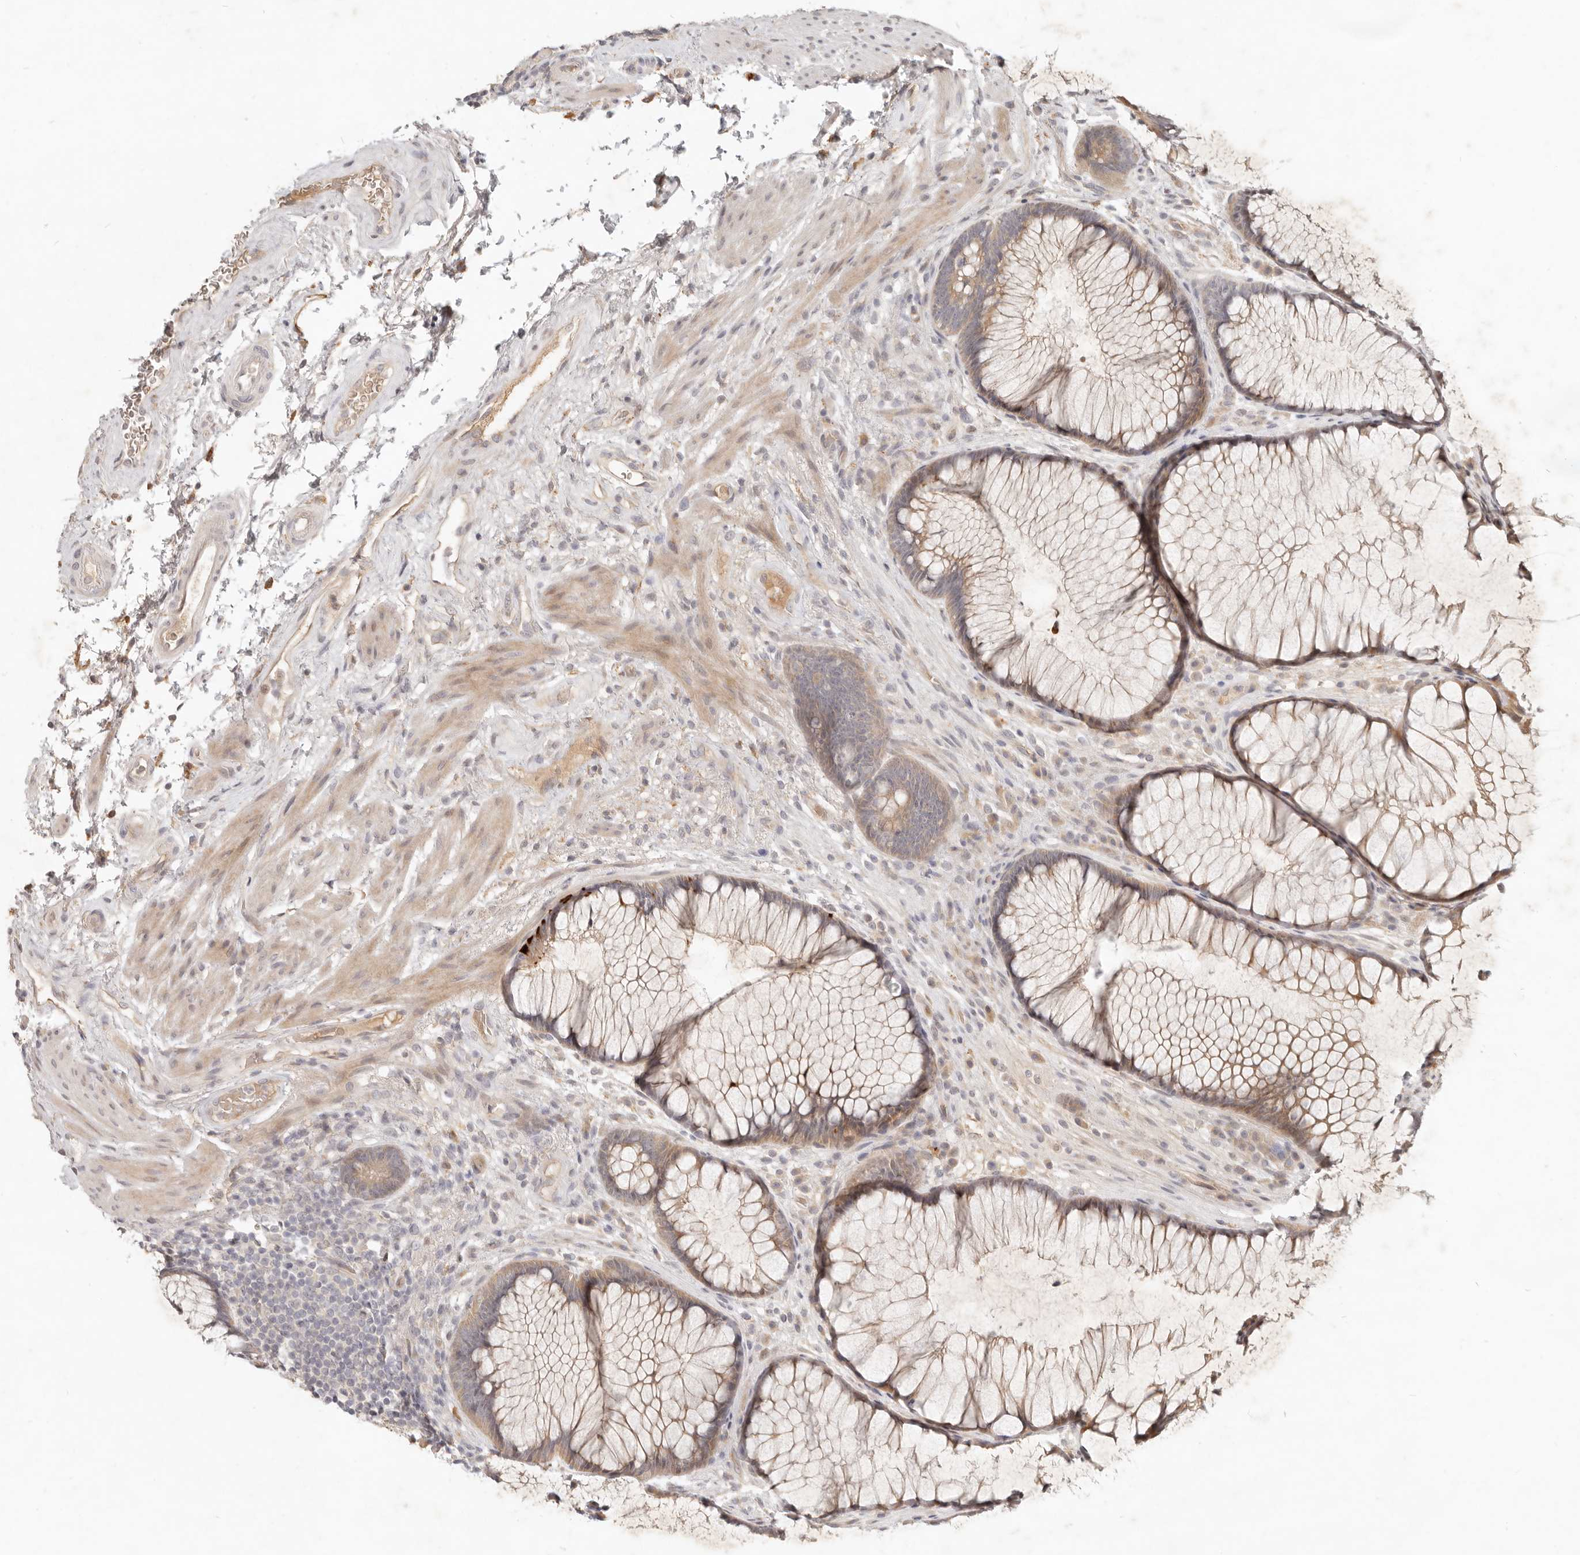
{"staining": {"intensity": "moderate", "quantity": ">75%", "location": "cytoplasmic/membranous"}, "tissue": "rectum", "cell_type": "Glandular cells", "image_type": "normal", "snomed": [{"axis": "morphology", "description": "Normal tissue, NOS"}, {"axis": "topography", "description": "Rectum"}], "caption": "A high-resolution micrograph shows IHC staining of benign rectum, which shows moderate cytoplasmic/membranous staining in approximately >75% of glandular cells. (DAB IHC, brown staining for protein, blue staining for nuclei).", "gene": "UBXN11", "patient": {"sex": "male", "age": 51}}